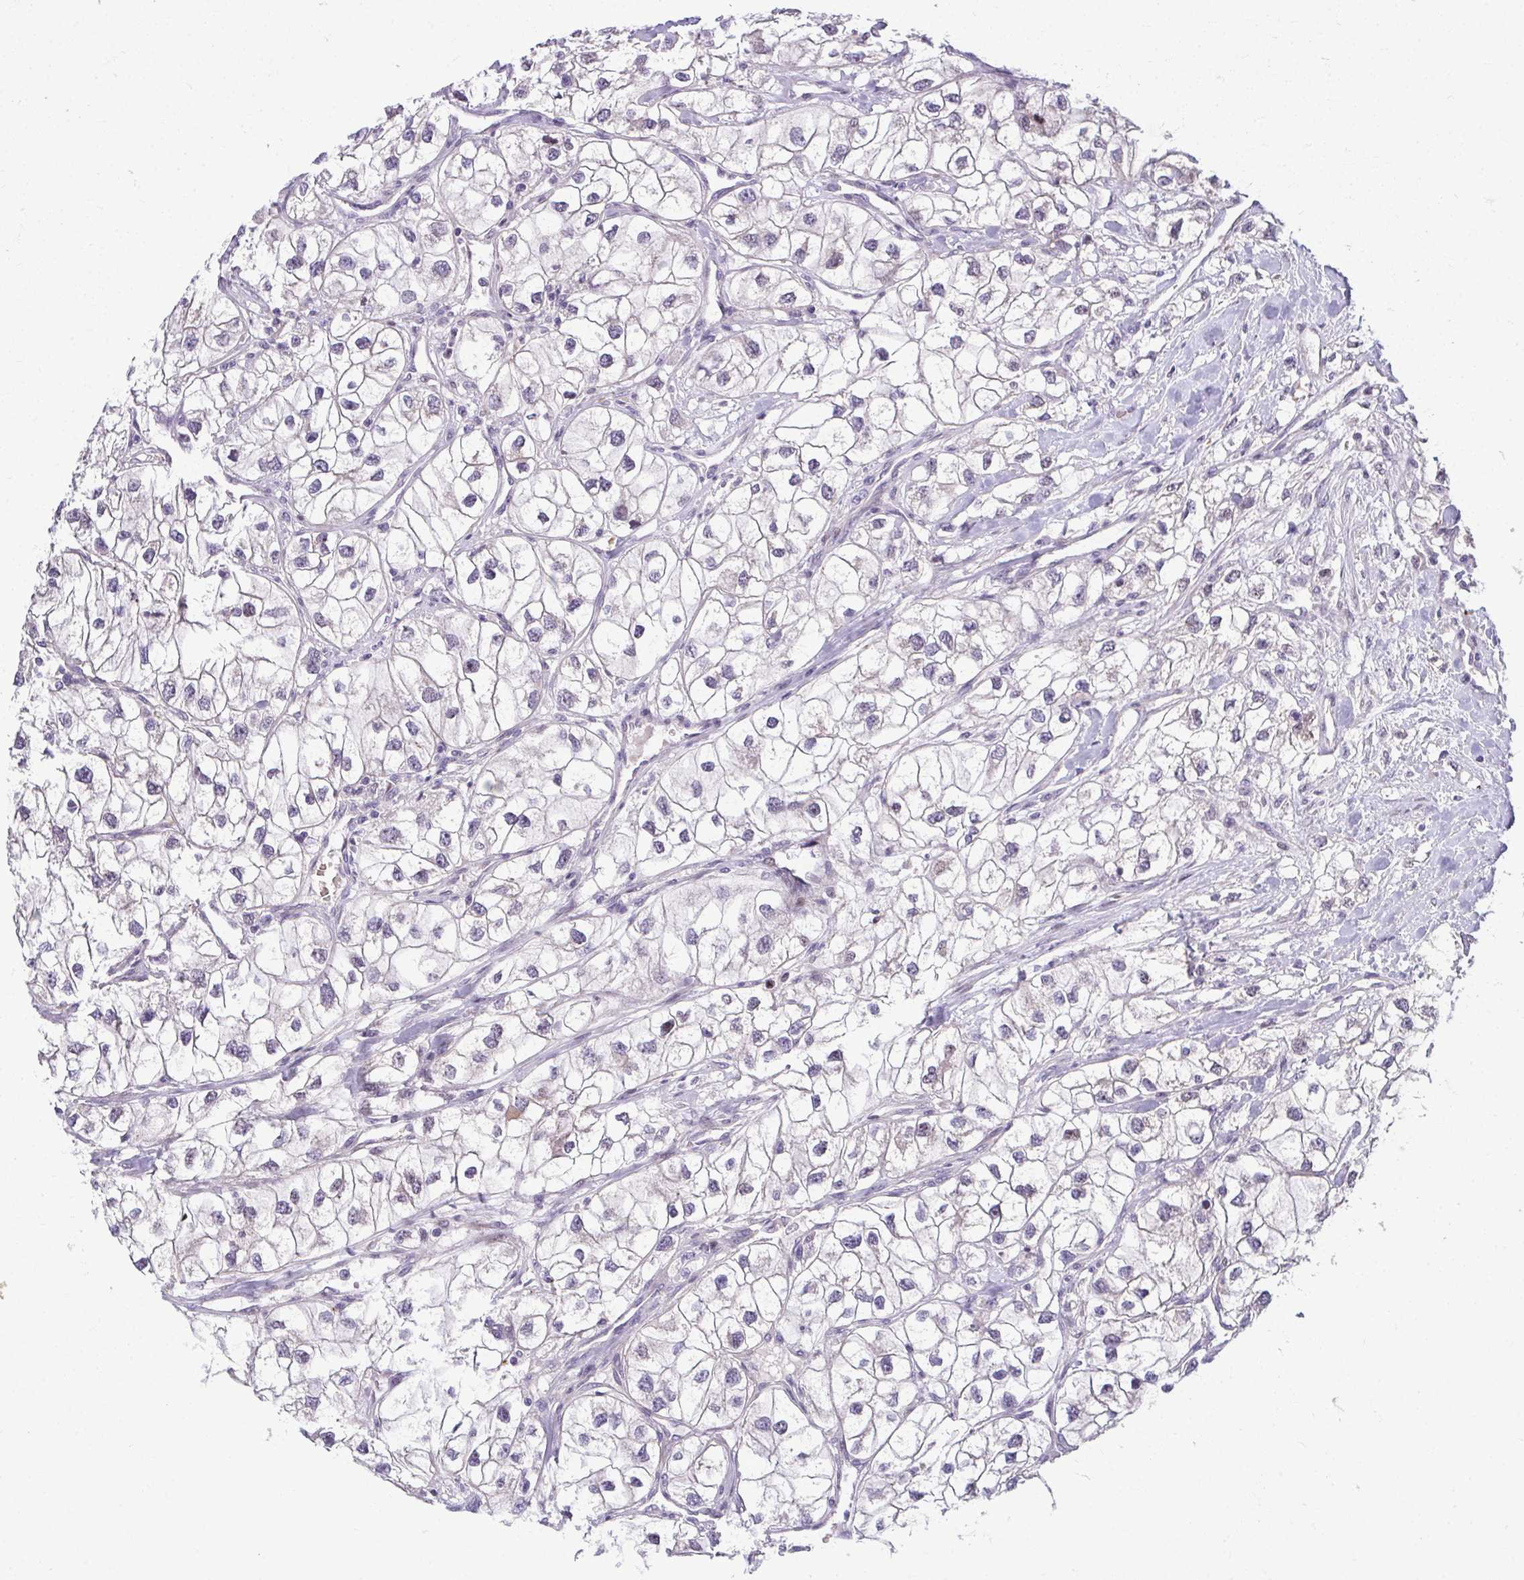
{"staining": {"intensity": "negative", "quantity": "none", "location": "none"}, "tissue": "renal cancer", "cell_type": "Tumor cells", "image_type": "cancer", "snomed": [{"axis": "morphology", "description": "Adenocarcinoma, NOS"}, {"axis": "topography", "description": "Kidney"}], "caption": "The immunohistochemistry (IHC) micrograph has no significant staining in tumor cells of adenocarcinoma (renal) tissue.", "gene": "ODF1", "patient": {"sex": "male", "age": 59}}